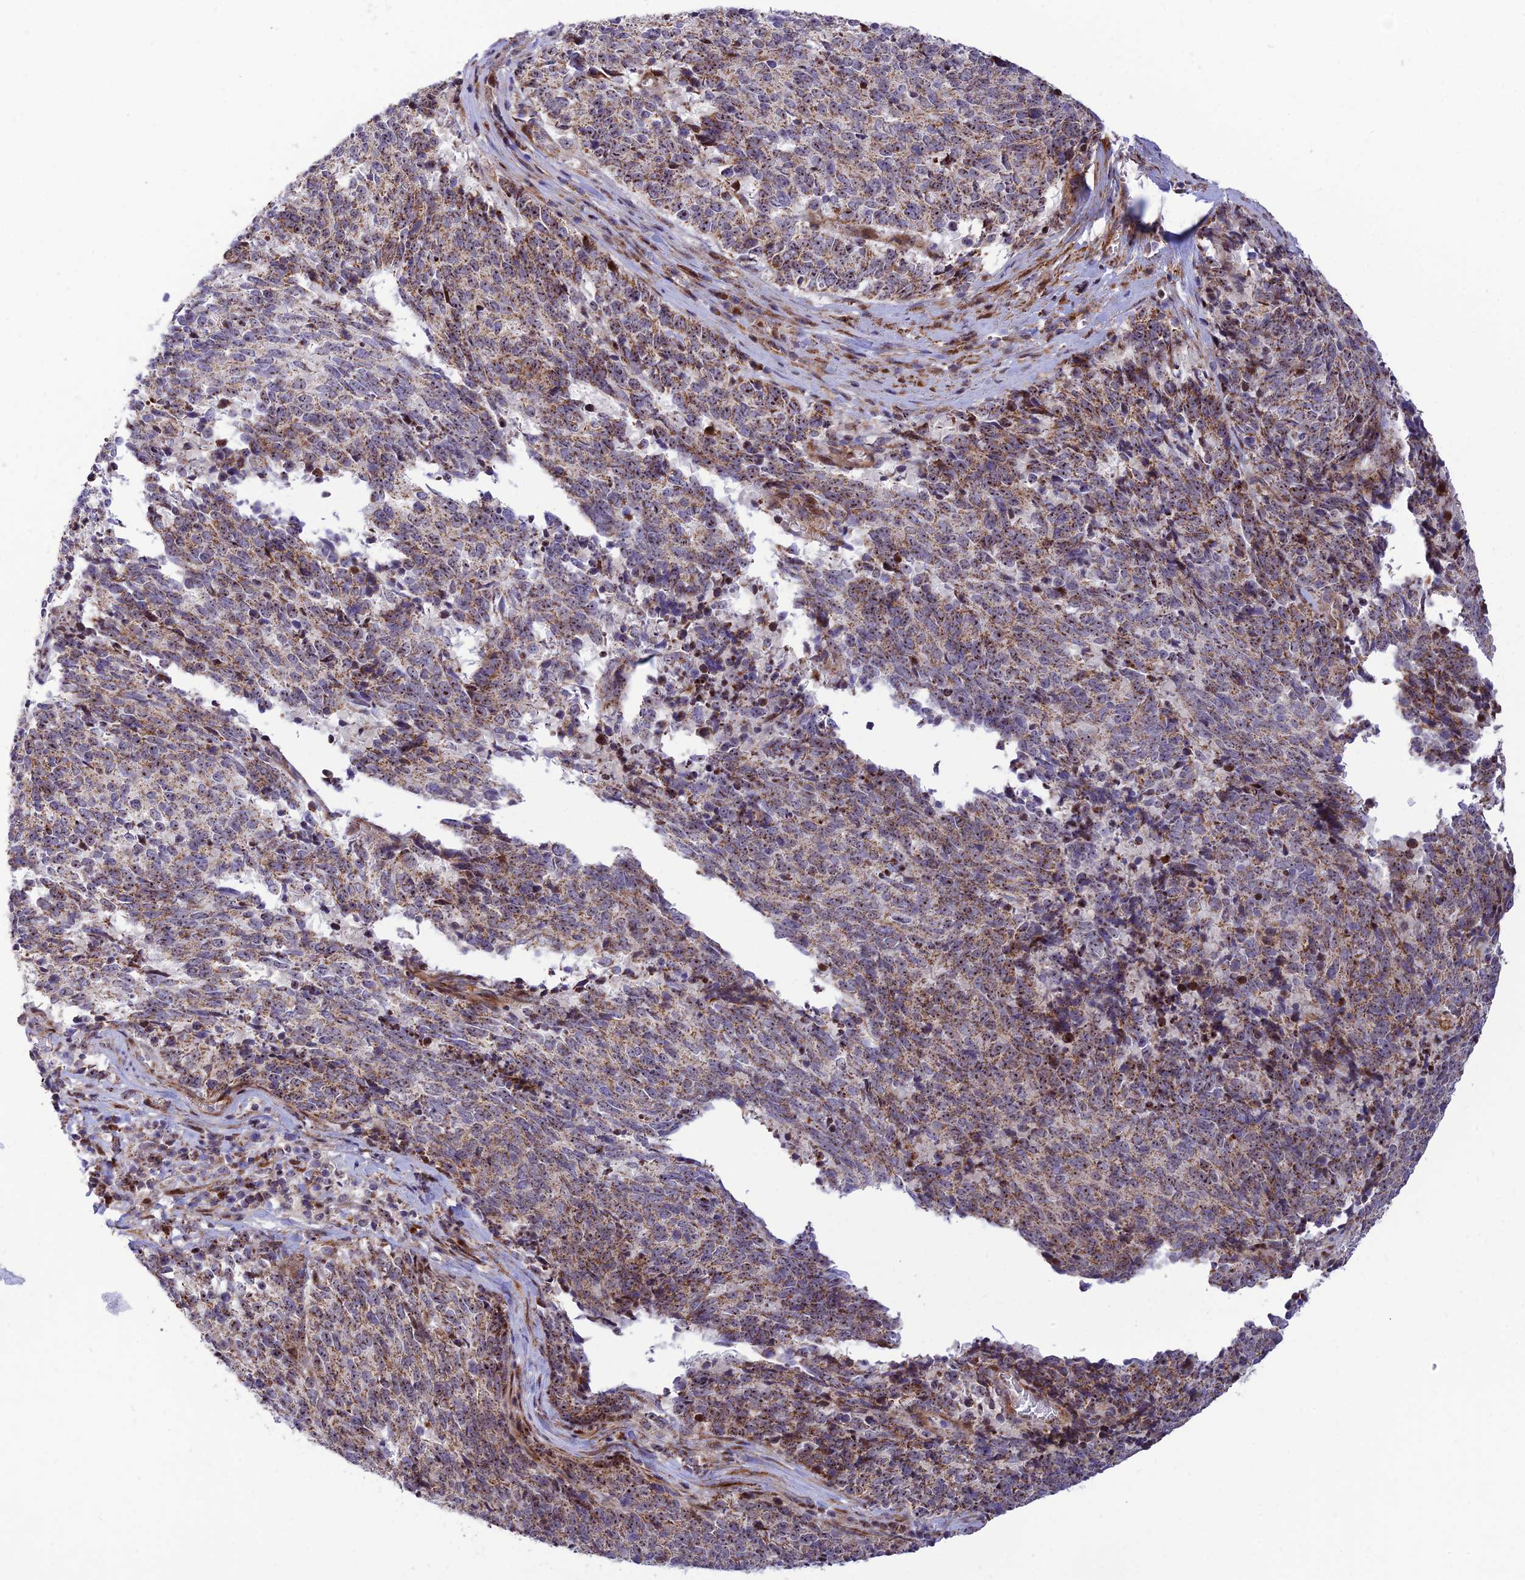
{"staining": {"intensity": "moderate", "quantity": ">75%", "location": "cytoplasmic/membranous,nuclear"}, "tissue": "cervical cancer", "cell_type": "Tumor cells", "image_type": "cancer", "snomed": [{"axis": "morphology", "description": "Squamous cell carcinoma, NOS"}, {"axis": "topography", "description": "Cervix"}], "caption": "High-power microscopy captured an IHC histopathology image of cervical cancer (squamous cell carcinoma), revealing moderate cytoplasmic/membranous and nuclear staining in about >75% of tumor cells.", "gene": "KBTBD7", "patient": {"sex": "female", "age": 29}}